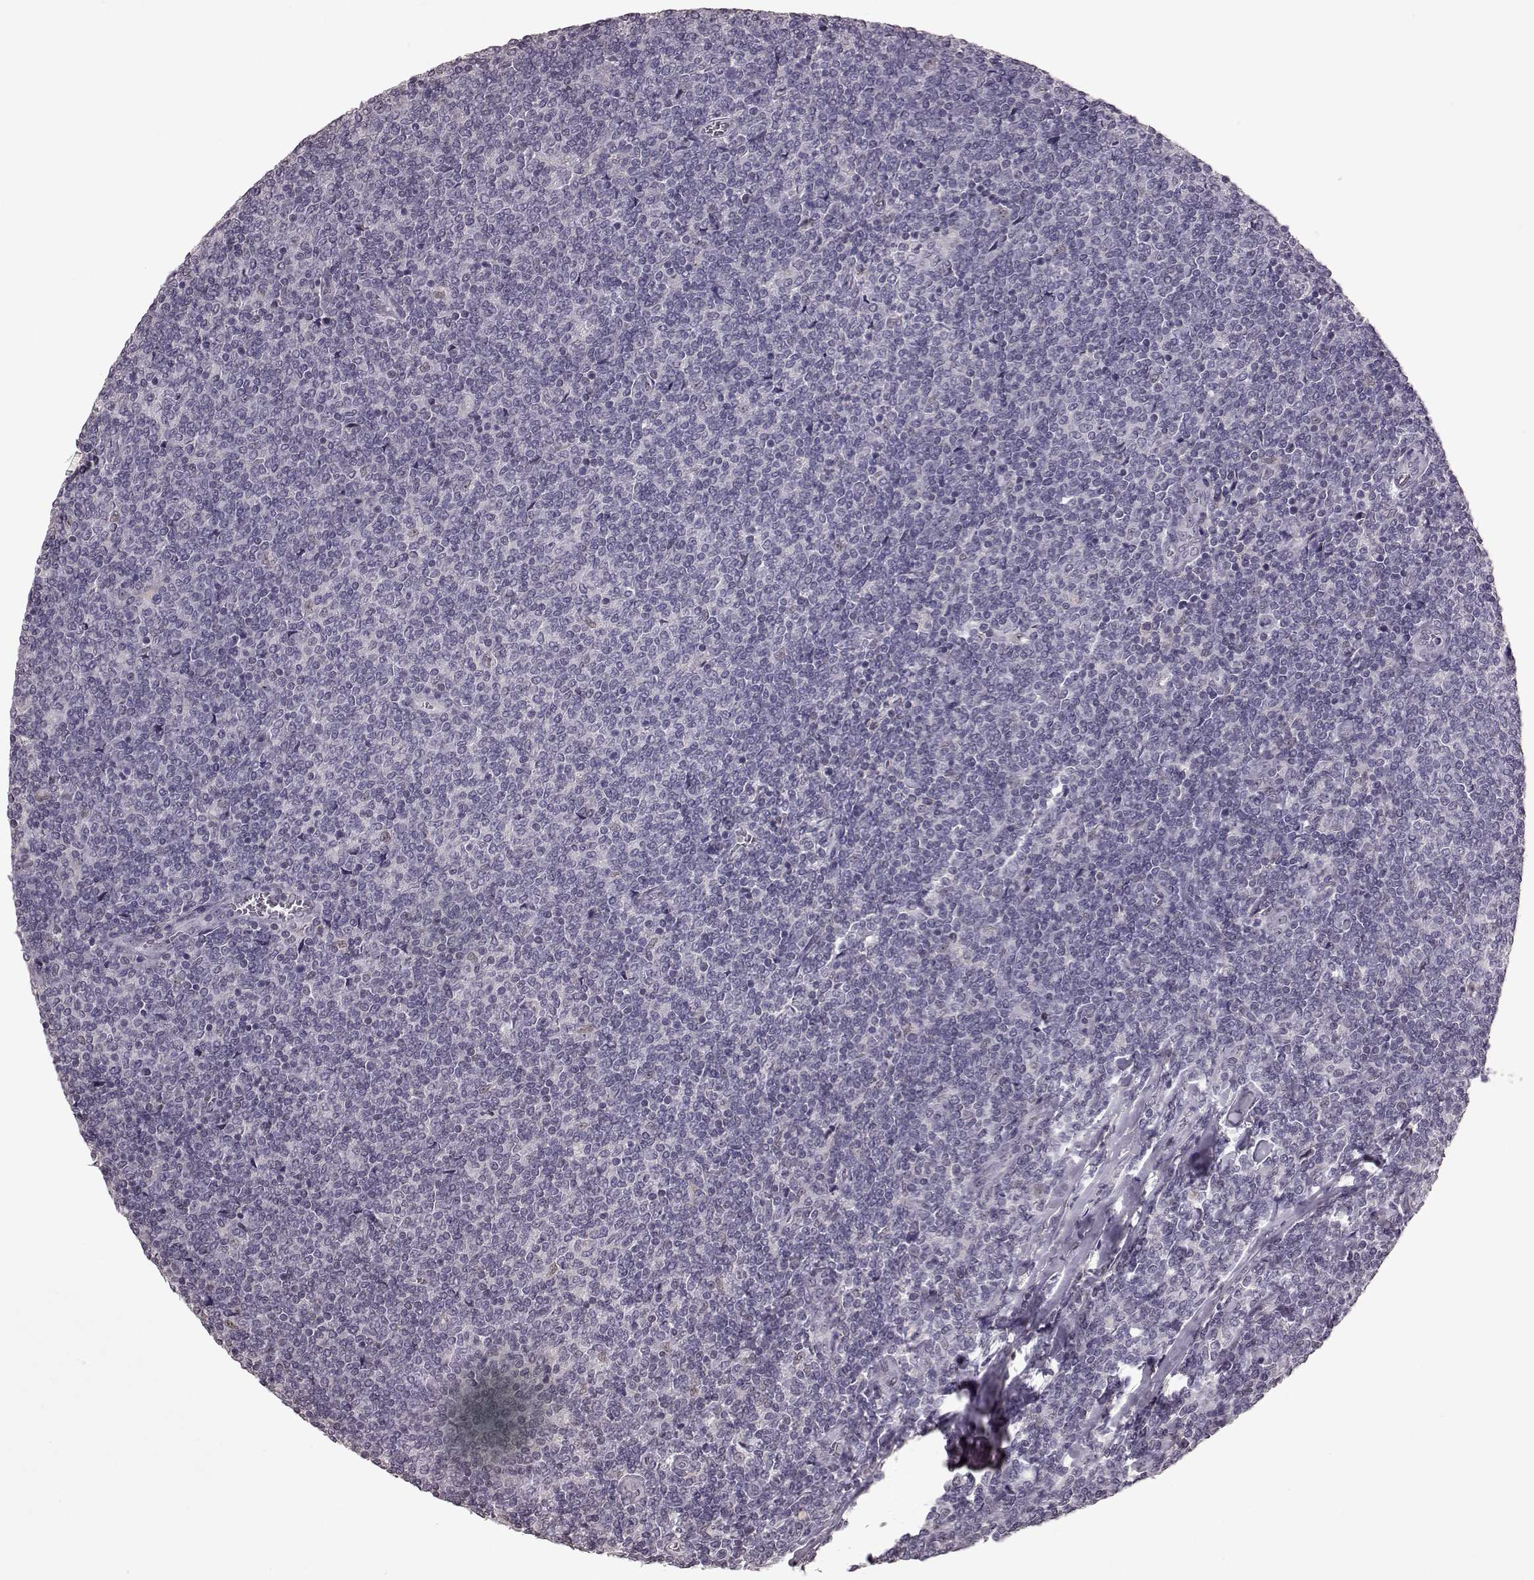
{"staining": {"intensity": "negative", "quantity": "none", "location": "none"}, "tissue": "lymphoma", "cell_type": "Tumor cells", "image_type": "cancer", "snomed": [{"axis": "morphology", "description": "Malignant lymphoma, non-Hodgkin's type, Low grade"}, {"axis": "topography", "description": "Lymph node"}], "caption": "Immunohistochemistry histopathology image of human lymphoma stained for a protein (brown), which demonstrates no staining in tumor cells. (DAB IHC visualized using brightfield microscopy, high magnification).", "gene": "TSKS", "patient": {"sex": "male", "age": 52}}